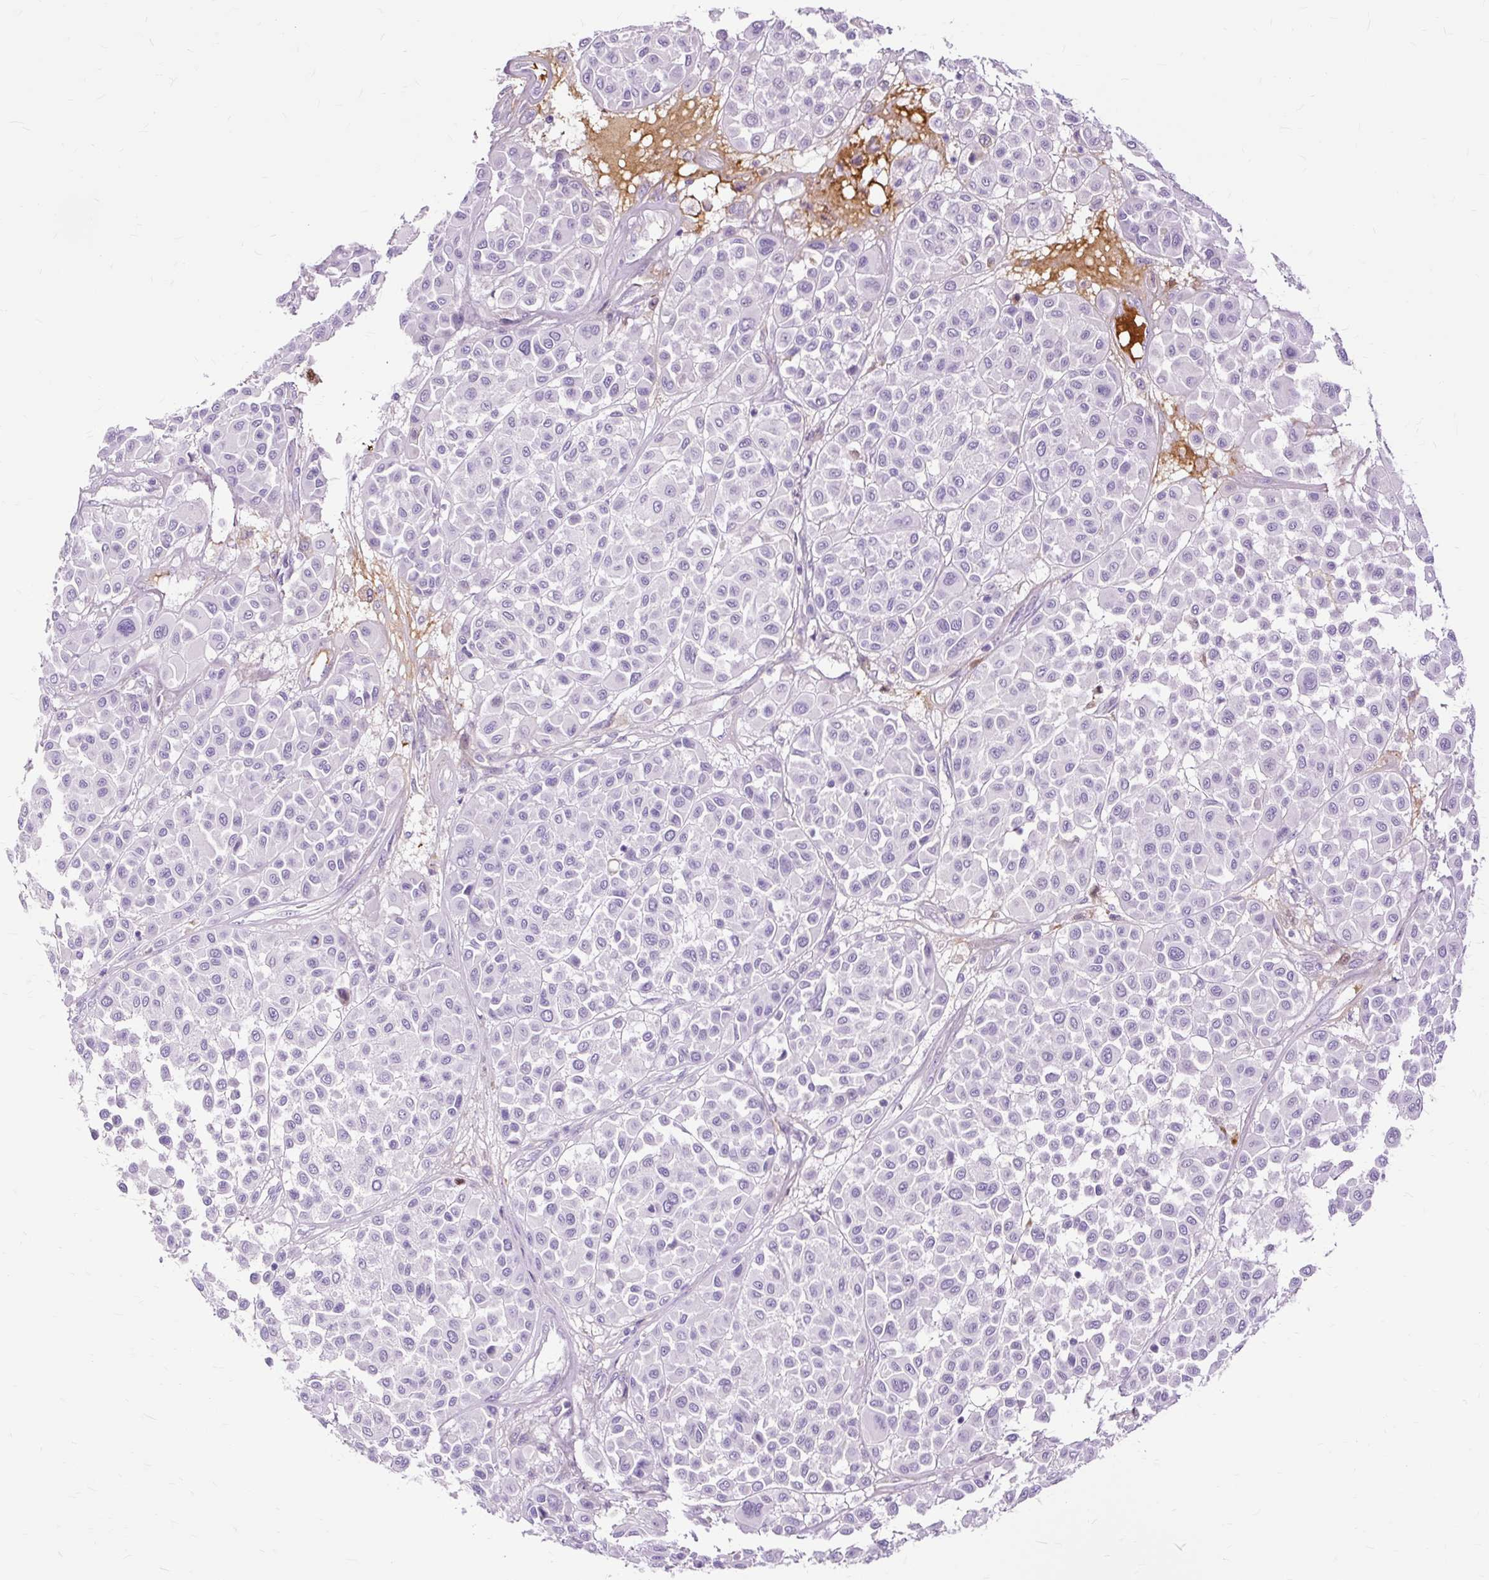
{"staining": {"intensity": "negative", "quantity": "none", "location": "none"}, "tissue": "melanoma", "cell_type": "Tumor cells", "image_type": "cancer", "snomed": [{"axis": "morphology", "description": "Malignant melanoma, Metastatic site"}, {"axis": "topography", "description": "Soft tissue"}], "caption": "IHC of human melanoma exhibits no expression in tumor cells.", "gene": "DCTN4", "patient": {"sex": "male", "age": 41}}